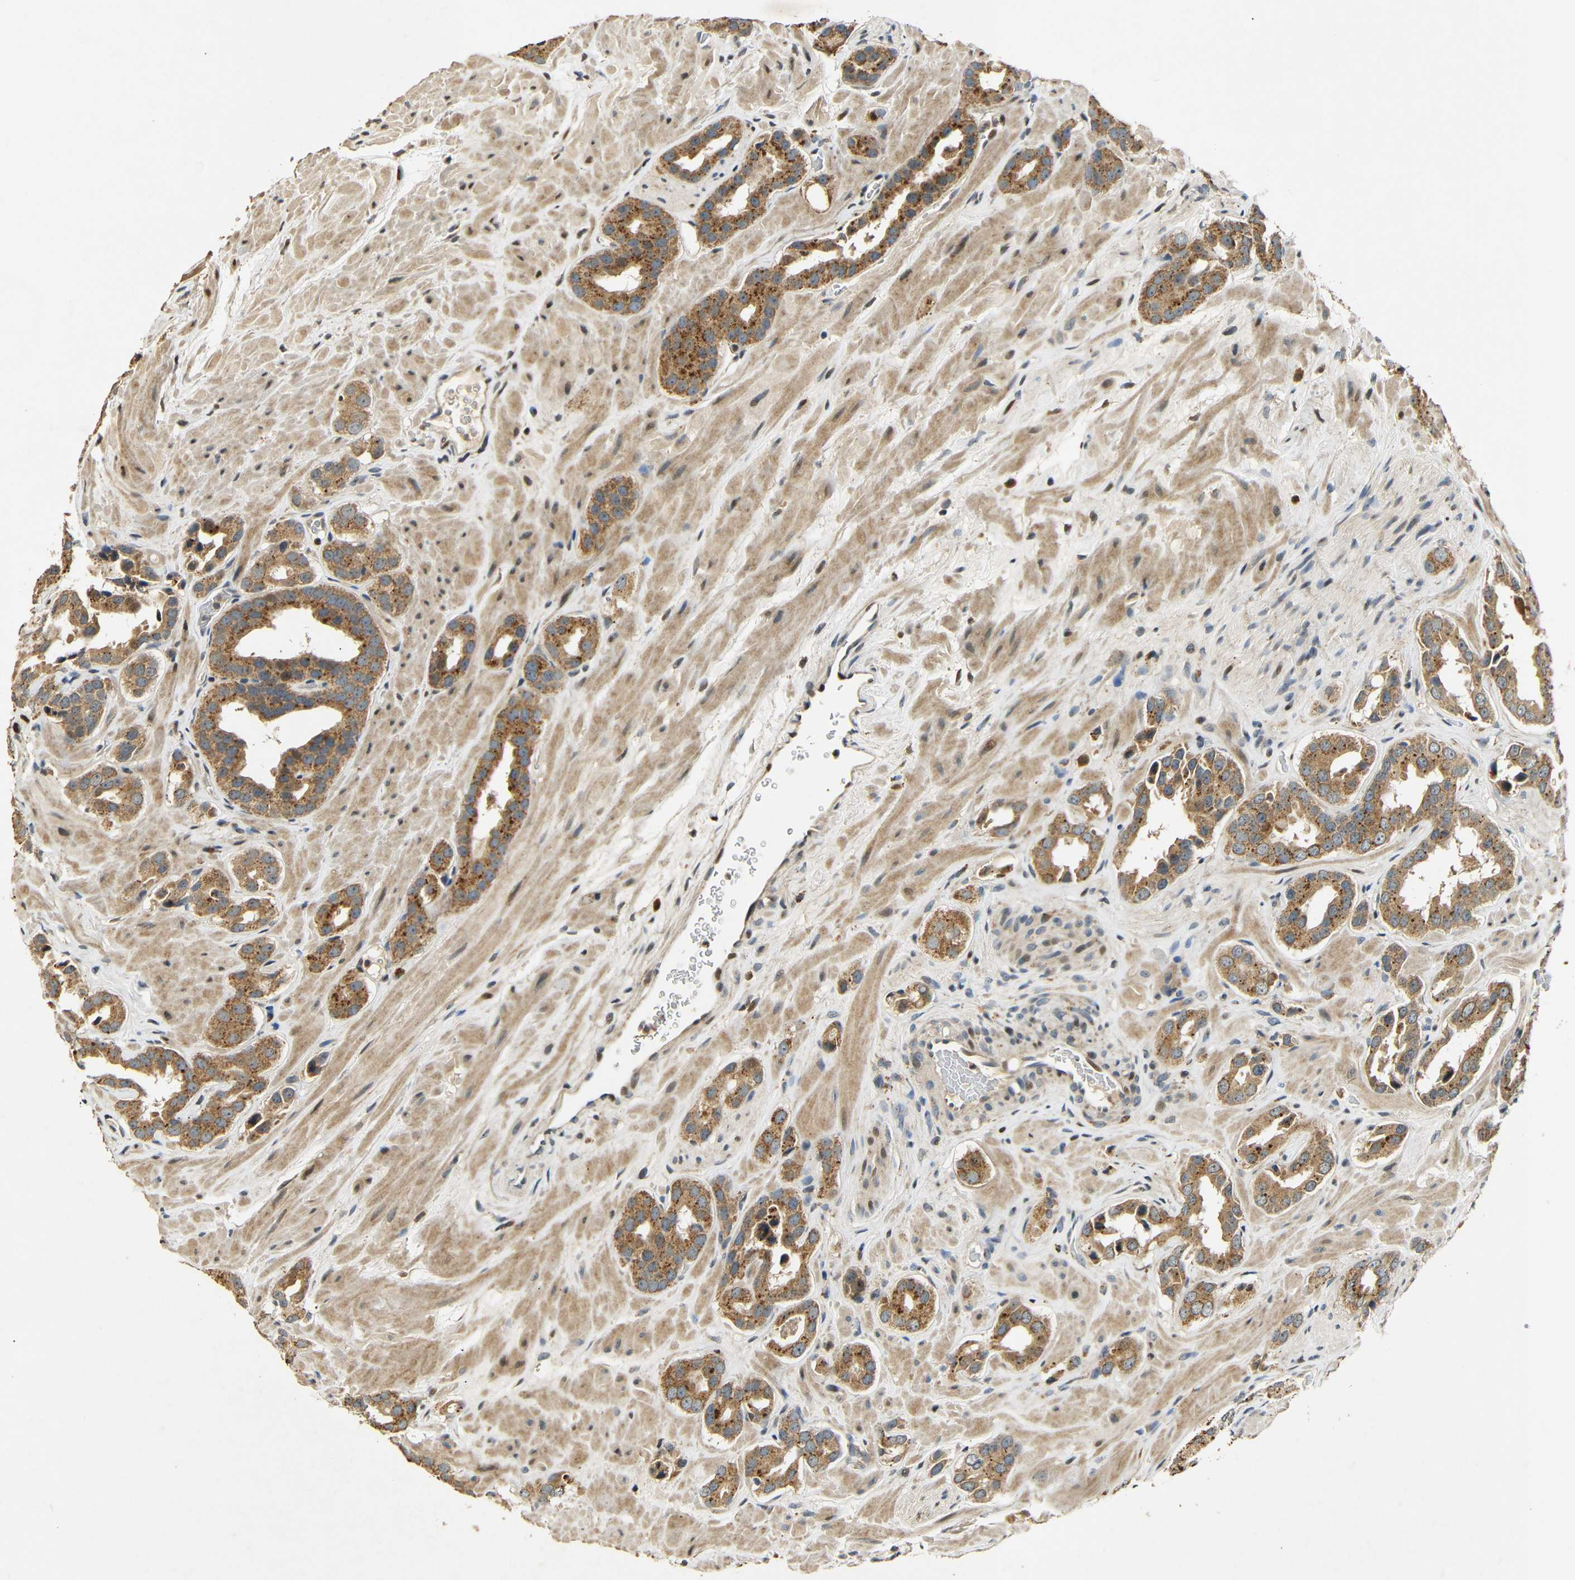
{"staining": {"intensity": "strong", "quantity": ">75%", "location": "cytoplasmic/membranous"}, "tissue": "prostate cancer", "cell_type": "Tumor cells", "image_type": "cancer", "snomed": [{"axis": "morphology", "description": "Adenocarcinoma, High grade"}, {"axis": "topography", "description": "Prostate"}], "caption": "High-power microscopy captured an immunohistochemistry (IHC) histopathology image of prostate cancer (high-grade adenocarcinoma), revealing strong cytoplasmic/membranous expression in about >75% of tumor cells. (DAB (3,3'-diaminobenzidine) = brown stain, brightfield microscopy at high magnification).", "gene": "KAZALD1", "patient": {"sex": "male", "age": 64}}